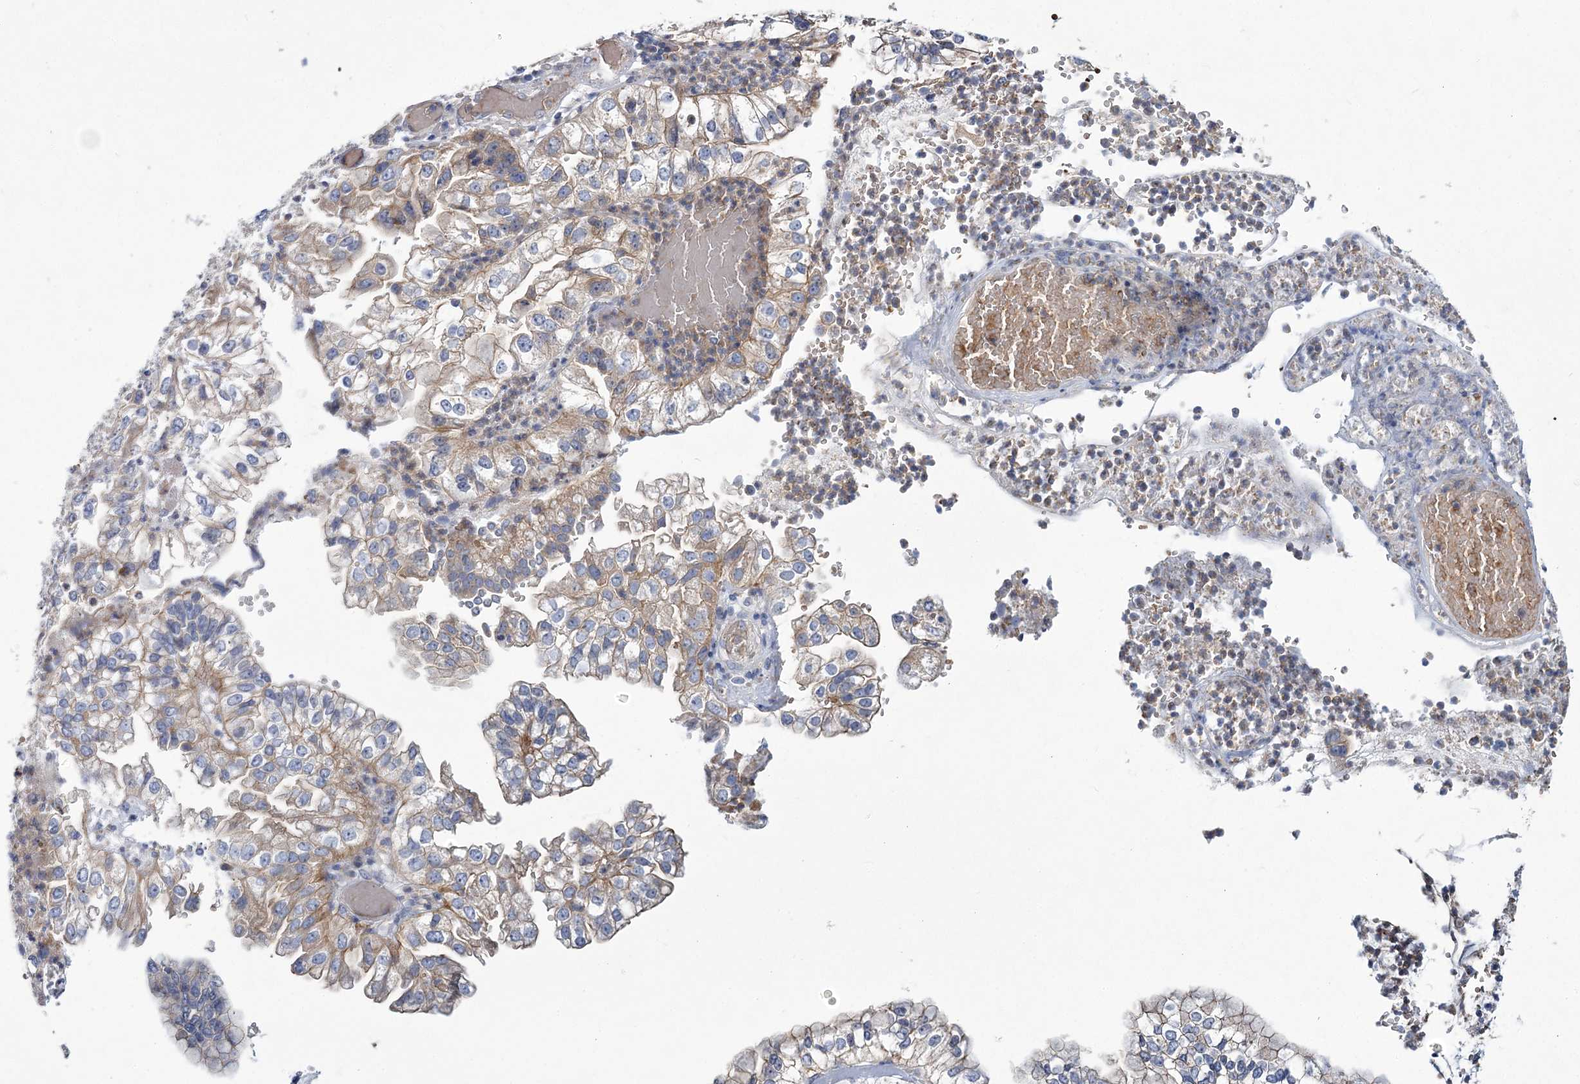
{"staining": {"intensity": "moderate", "quantity": "25%-75%", "location": "cytoplasmic/membranous"}, "tissue": "liver cancer", "cell_type": "Tumor cells", "image_type": "cancer", "snomed": [{"axis": "morphology", "description": "Cholangiocarcinoma"}, {"axis": "topography", "description": "Liver"}], "caption": "This image exhibits liver cholangiocarcinoma stained with IHC to label a protein in brown. The cytoplasmic/membranous of tumor cells show moderate positivity for the protein. Nuclei are counter-stained blue.", "gene": "ATP11B", "patient": {"sex": "female", "age": 79}}